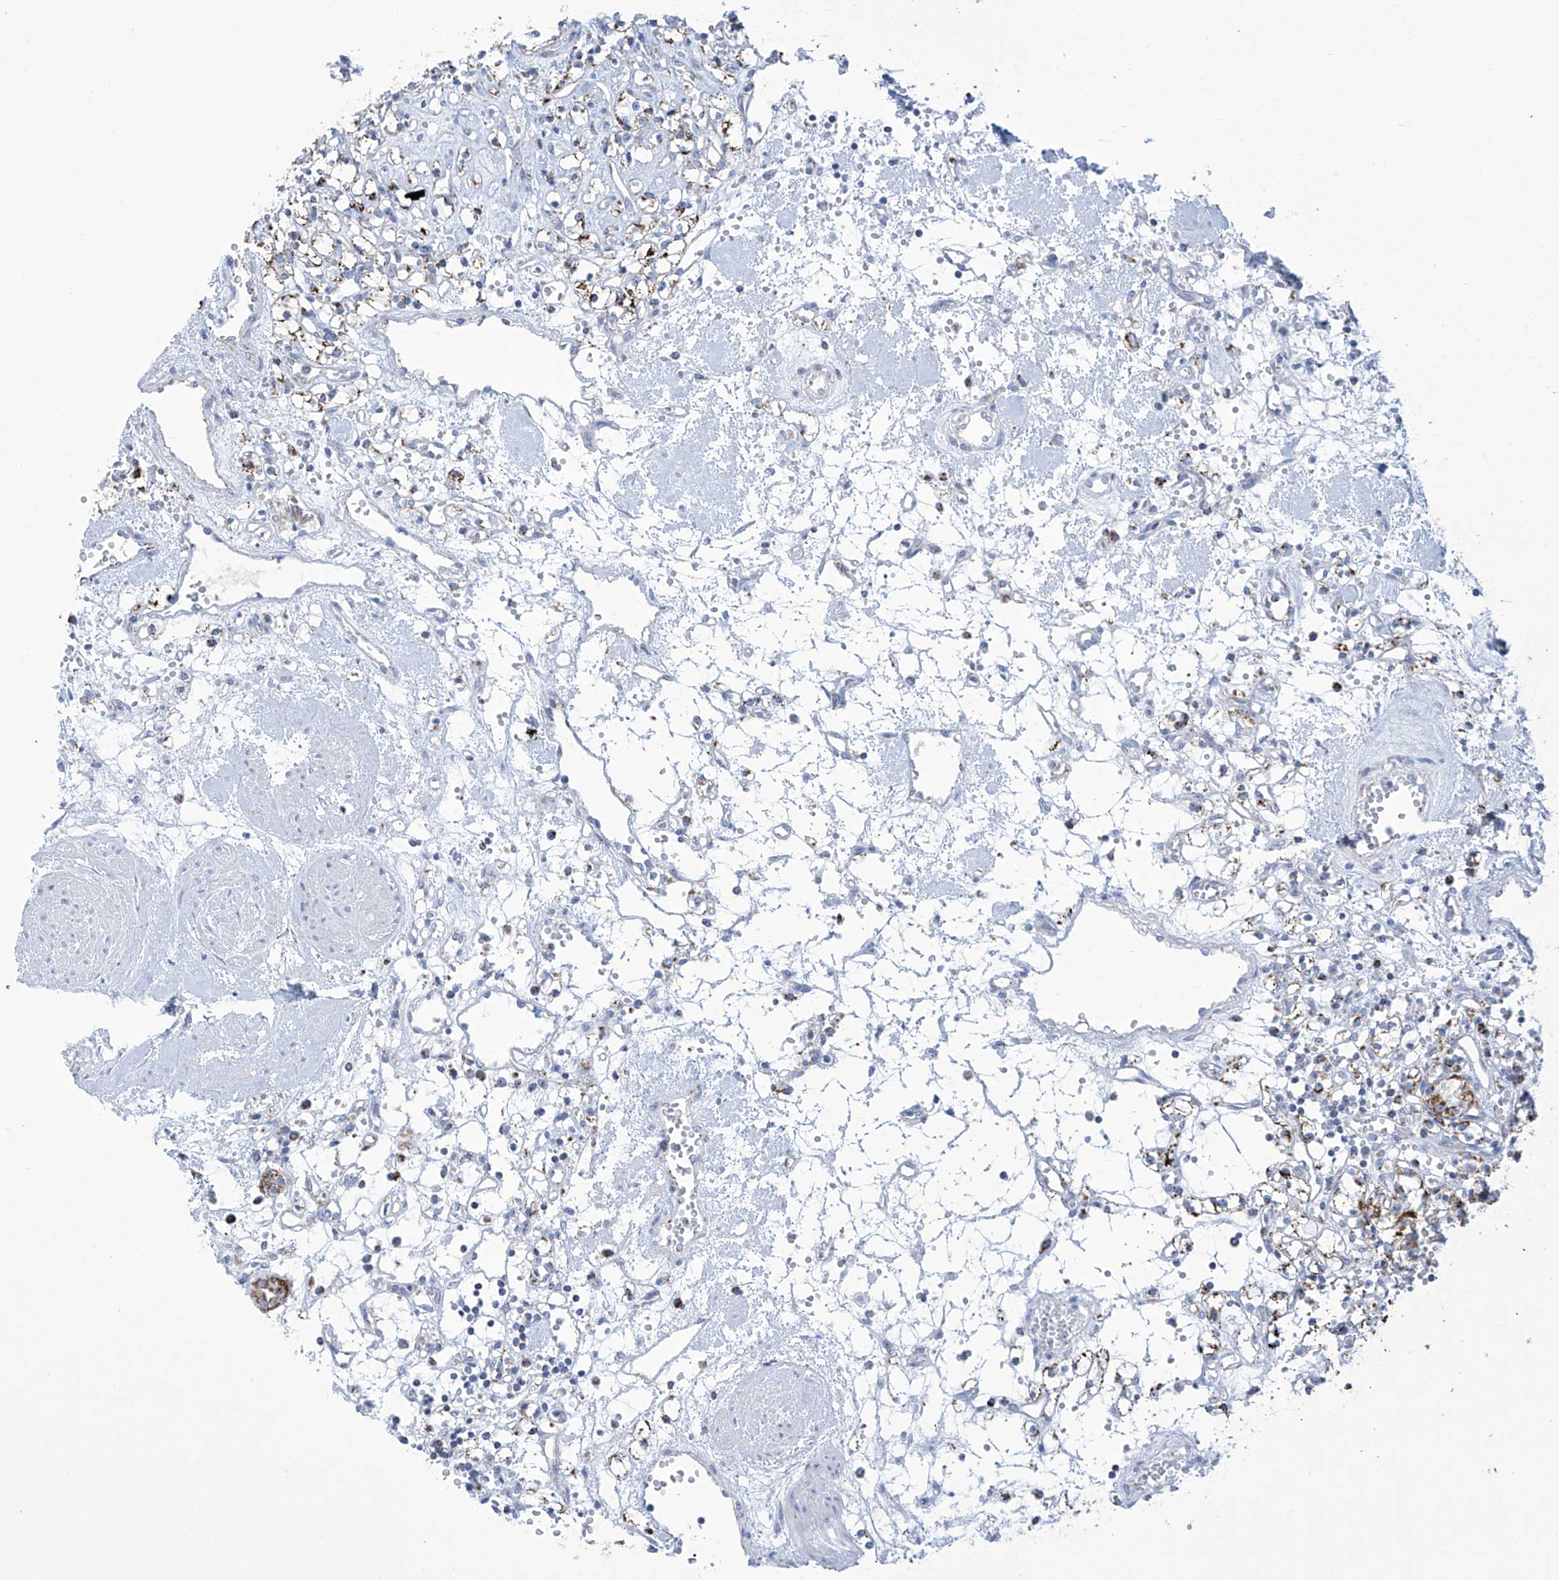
{"staining": {"intensity": "strong", "quantity": "25%-75%", "location": "cytoplasmic/membranous"}, "tissue": "renal cancer", "cell_type": "Tumor cells", "image_type": "cancer", "snomed": [{"axis": "morphology", "description": "Adenocarcinoma, NOS"}, {"axis": "topography", "description": "Kidney"}], "caption": "Immunohistochemical staining of human adenocarcinoma (renal) exhibits high levels of strong cytoplasmic/membranous positivity in approximately 25%-75% of tumor cells.", "gene": "ALDH6A1", "patient": {"sex": "female", "age": 59}}